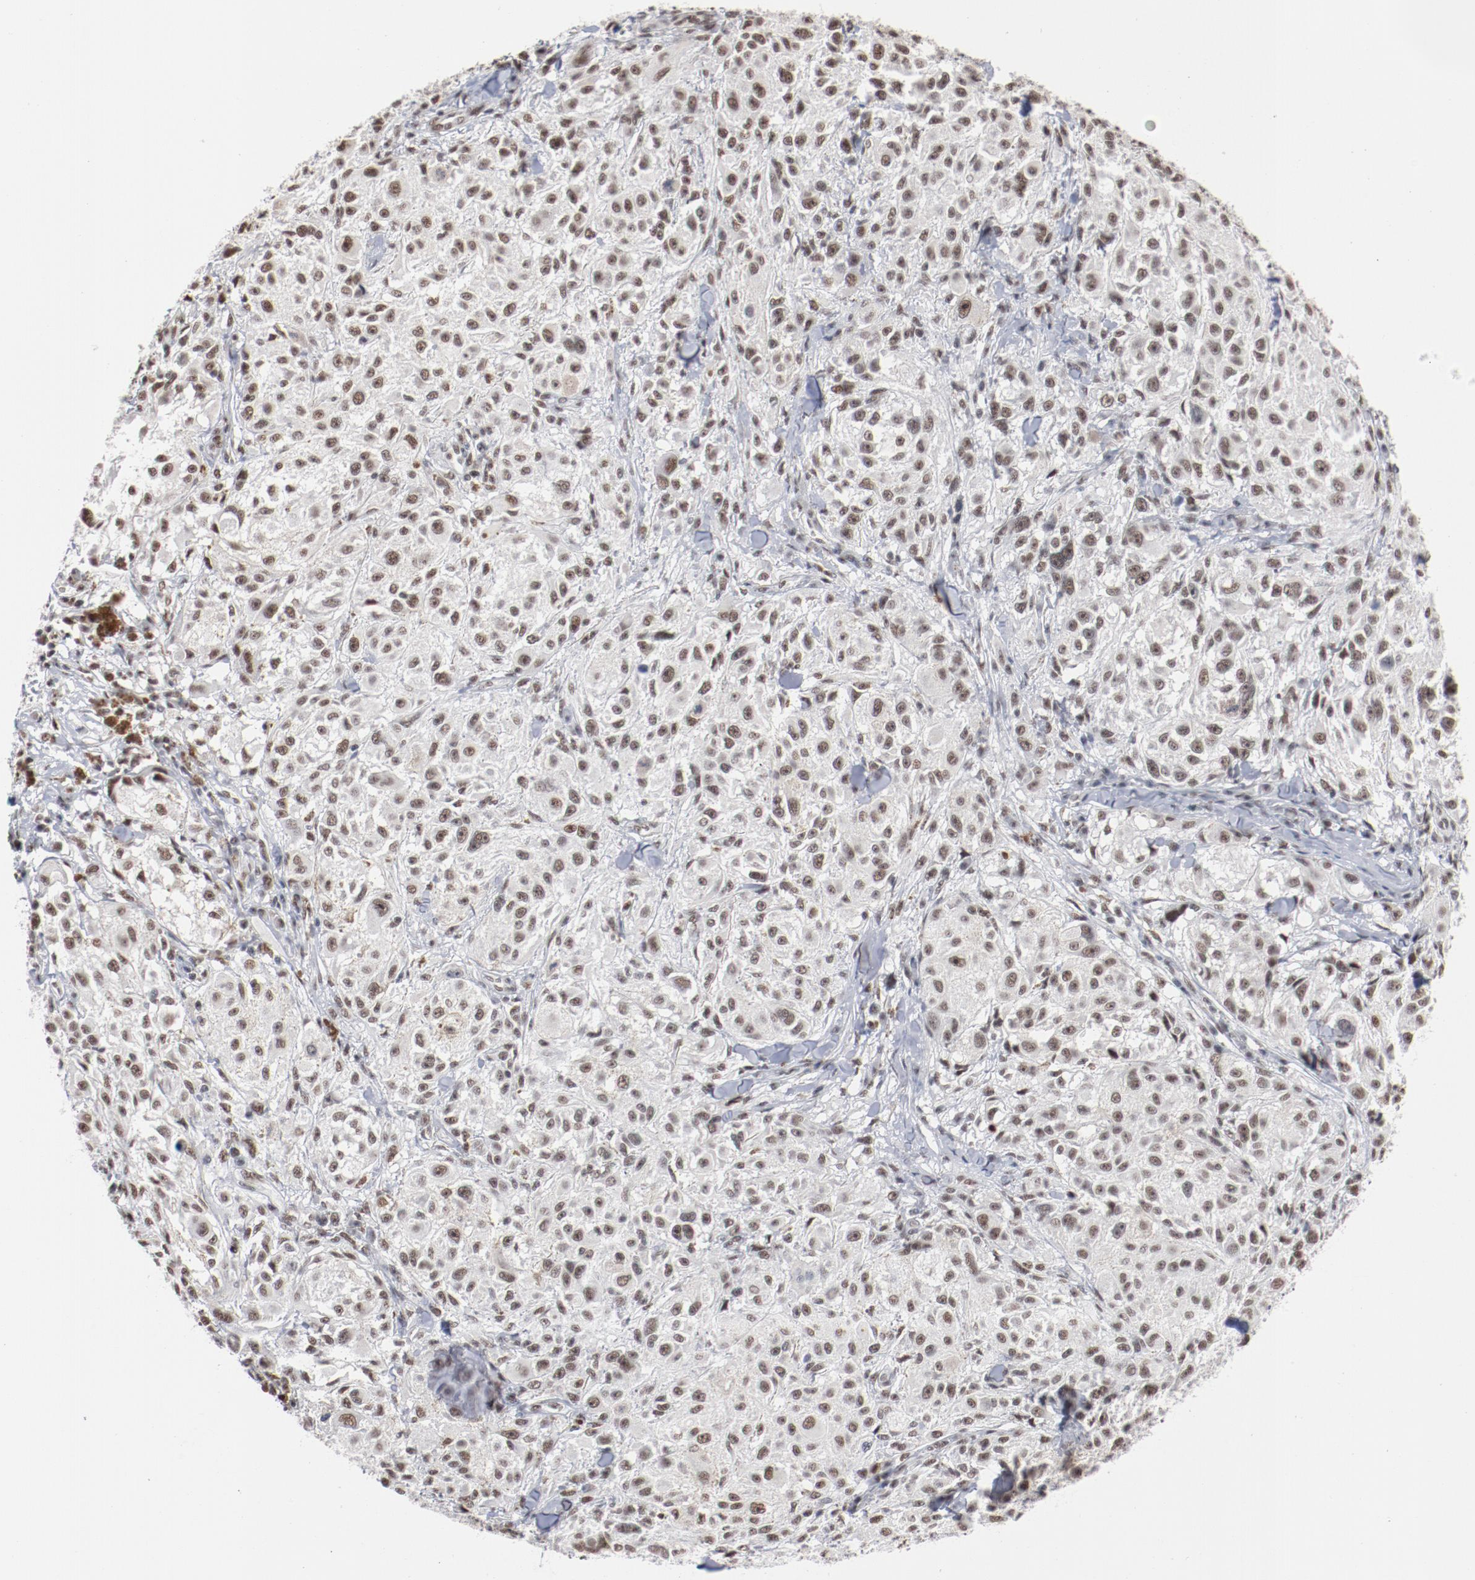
{"staining": {"intensity": "weak", "quantity": ">75%", "location": "nuclear"}, "tissue": "melanoma", "cell_type": "Tumor cells", "image_type": "cancer", "snomed": [{"axis": "morphology", "description": "Necrosis, NOS"}, {"axis": "morphology", "description": "Malignant melanoma, NOS"}, {"axis": "topography", "description": "Skin"}], "caption": "Protein analysis of malignant melanoma tissue shows weak nuclear positivity in about >75% of tumor cells.", "gene": "BUB3", "patient": {"sex": "female", "age": 87}}